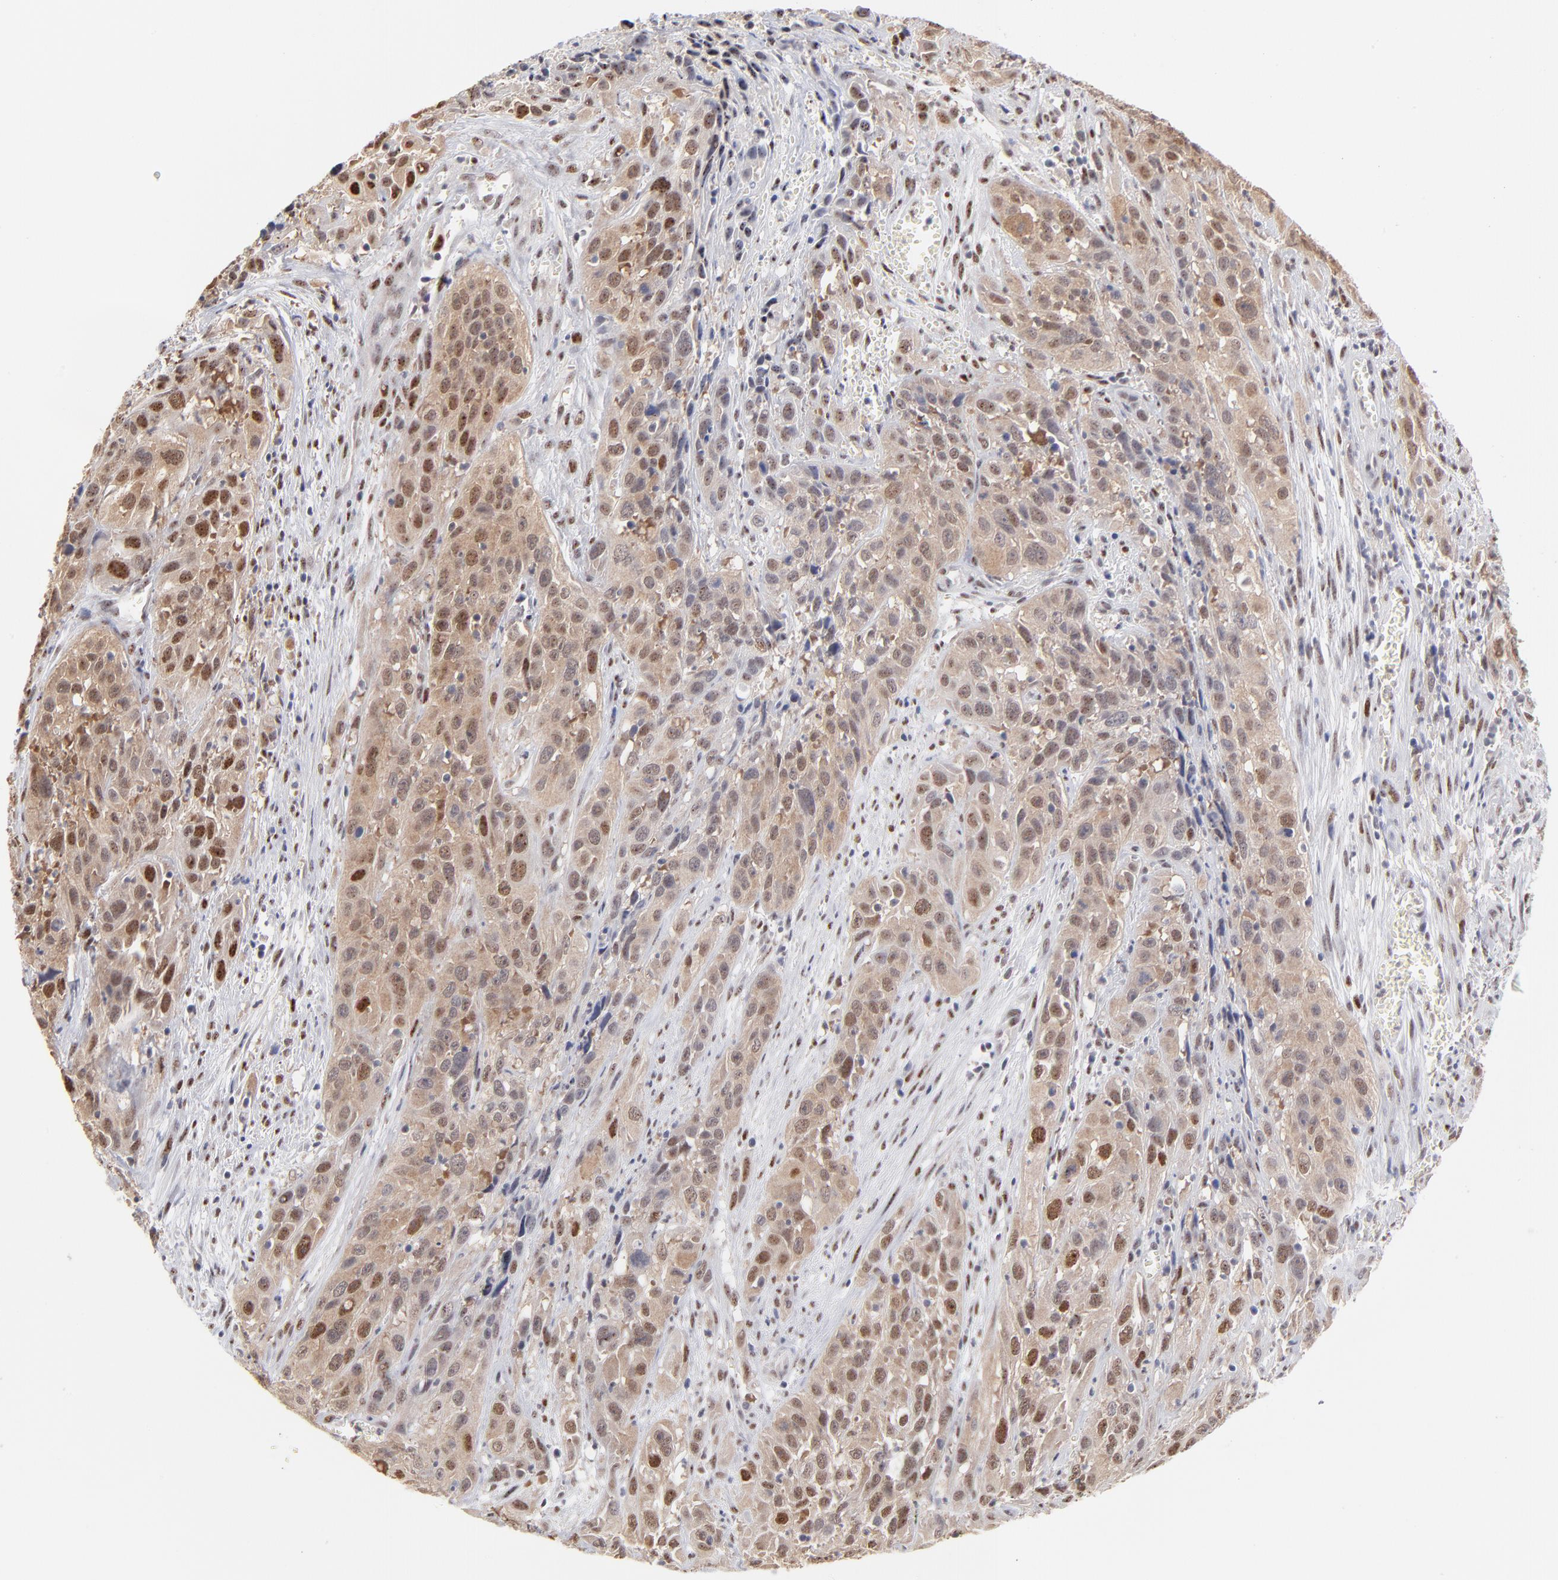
{"staining": {"intensity": "moderate", "quantity": "25%-75%", "location": "cytoplasmic/membranous,nuclear"}, "tissue": "cervical cancer", "cell_type": "Tumor cells", "image_type": "cancer", "snomed": [{"axis": "morphology", "description": "Squamous cell carcinoma, NOS"}, {"axis": "topography", "description": "Cervix"}], "caption": "Immunohistochemistry of human cervical cancer (squamous cell carcinoma) shows medium levels of moderate cytoplasmic/membranous and nuclear expression in about 25%-75% of tumor cells.", "gene": "STAT3", "patient": {"sex": "female", "age": 32}}